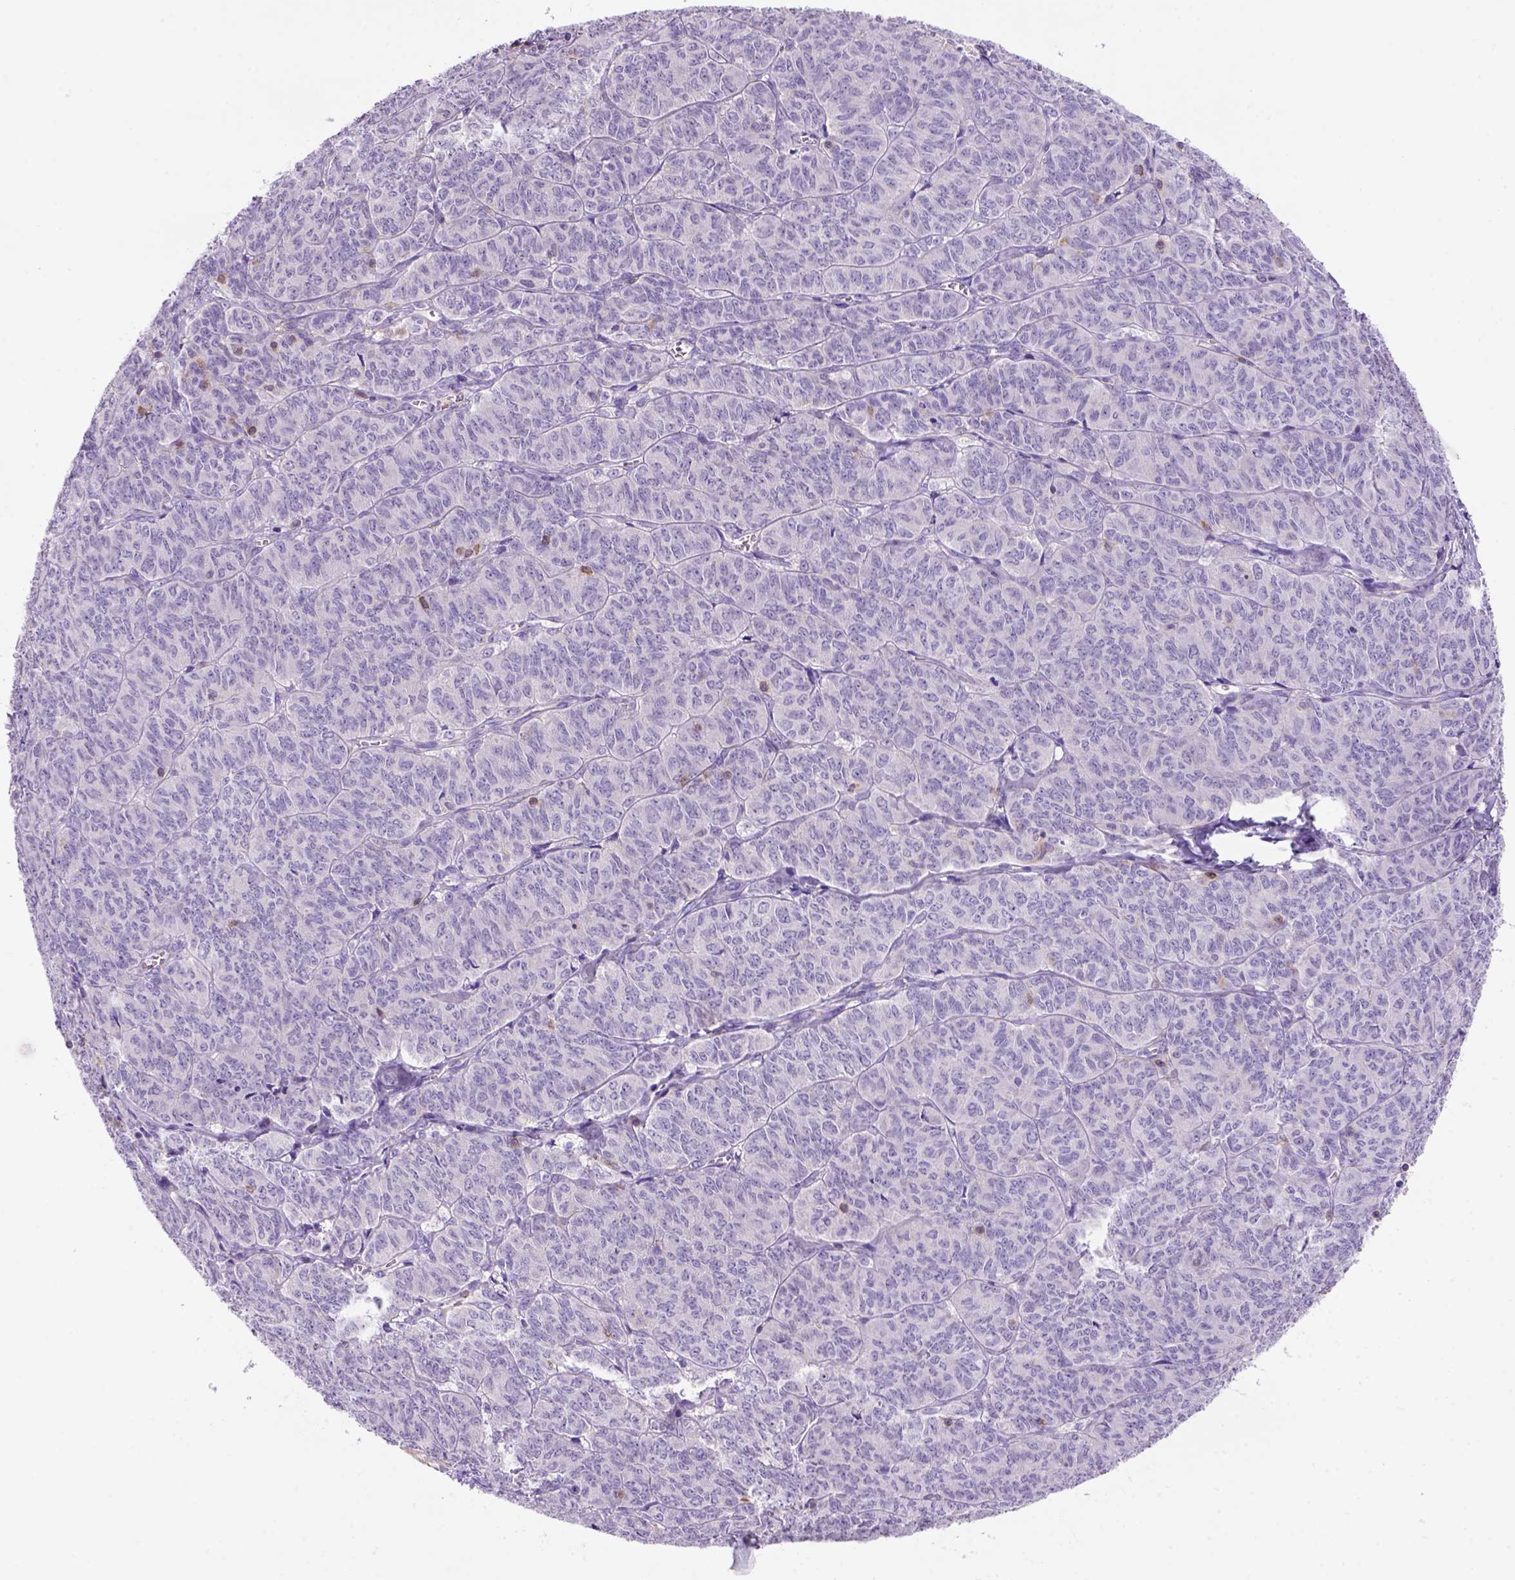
{"staining": {"intensity": "negative", "quantity": "none", "location": "none"}, "tissue": "ovarian cancer", "cell_type": "Tumor cells", "image_type": "cancer", "snomed": [{"axis": "morphology", "description": "Carcinoma, endometroid"}, {"axis": "topography", "description": "Ovary"}], "caption": "Ovarian cancer was stained to show a protein in brown. There is no significant positivity in tumor cells.", "gene": "INPP5D", "patient": {"sex": "female", "age": 80}}